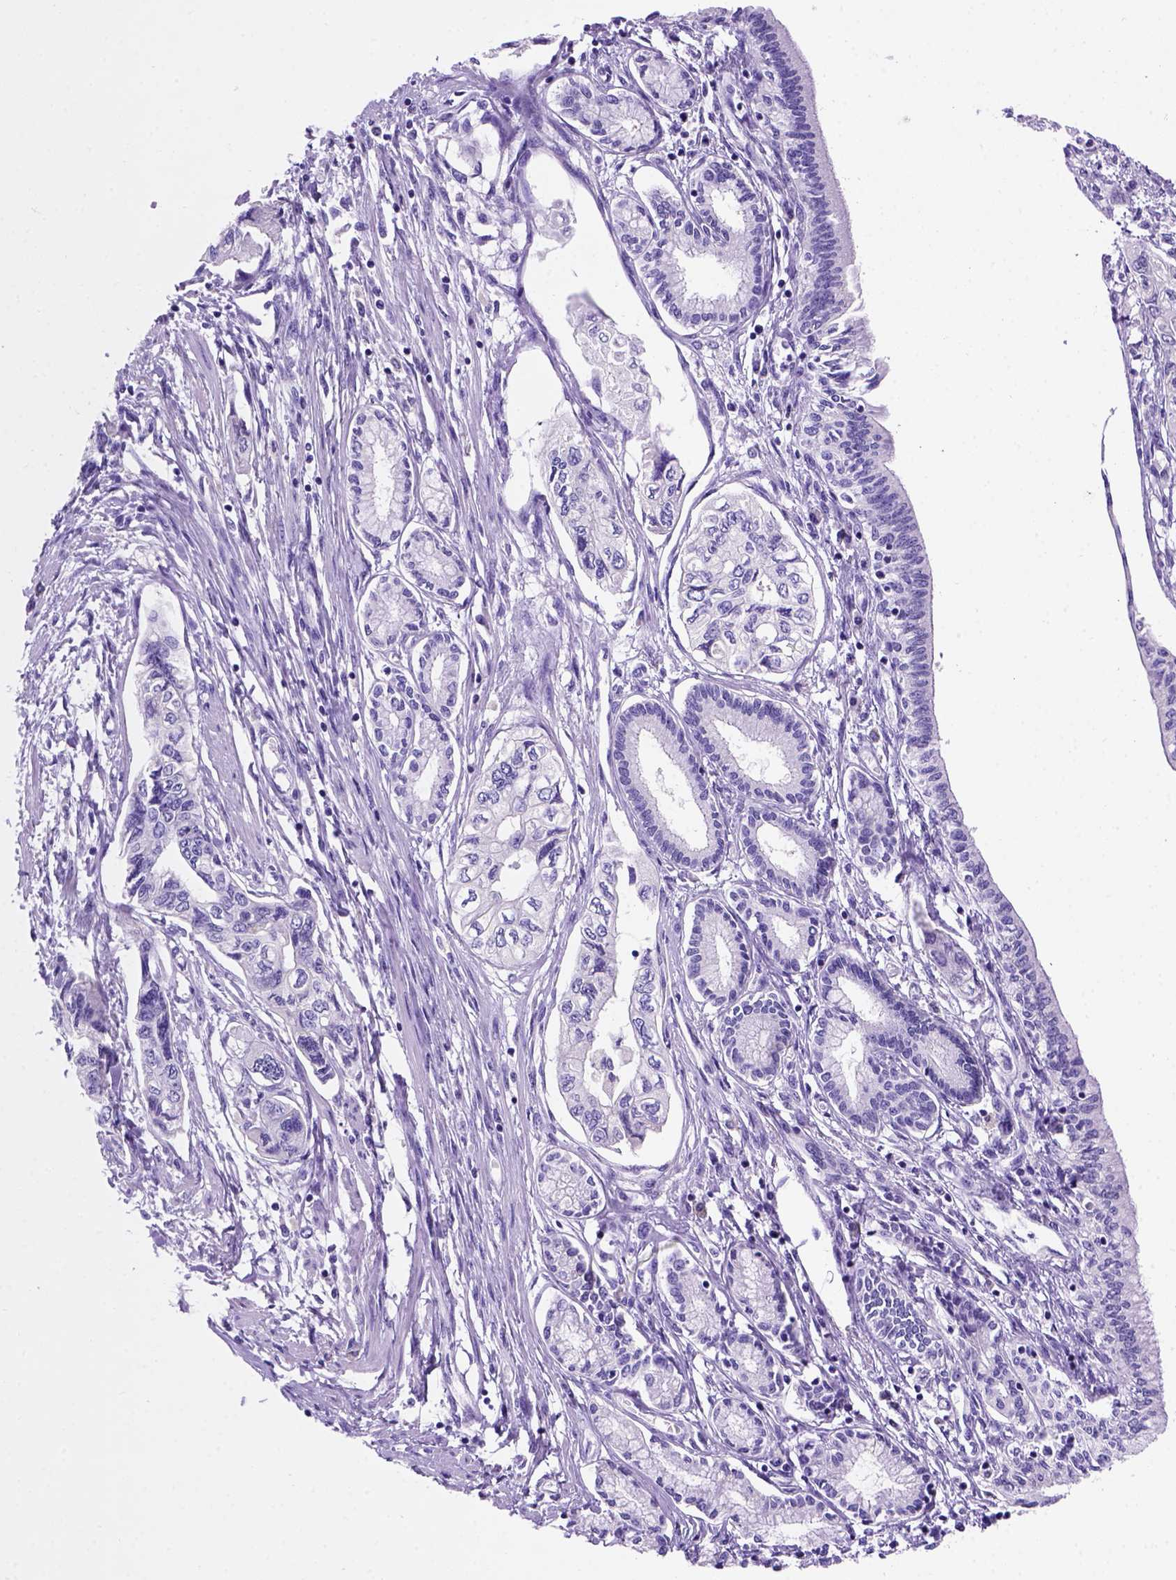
{"staining": {"intensity": "negative", "quantity": "none", "location": "none"}, "tissue": "pancreatic cancer", "cell_type": "Tumor cells", "image_type": "cancer", "snomed": [{"axis": "morphology", "description": "Adenocarcinoma, NOS"}, {"axis": "topography", "description": "Pancreas"}], "caption": "High magnification brightfield microscopy of adenocarcinoma (pancreatic) stained with DAB (3,3'-diaminobenzidine) (brown) and counterstained with hematoxylin (blue): tumor cells show no significant expression.", "gene": "FAM81B", "patient": {"sex": "female", "age": 76}}